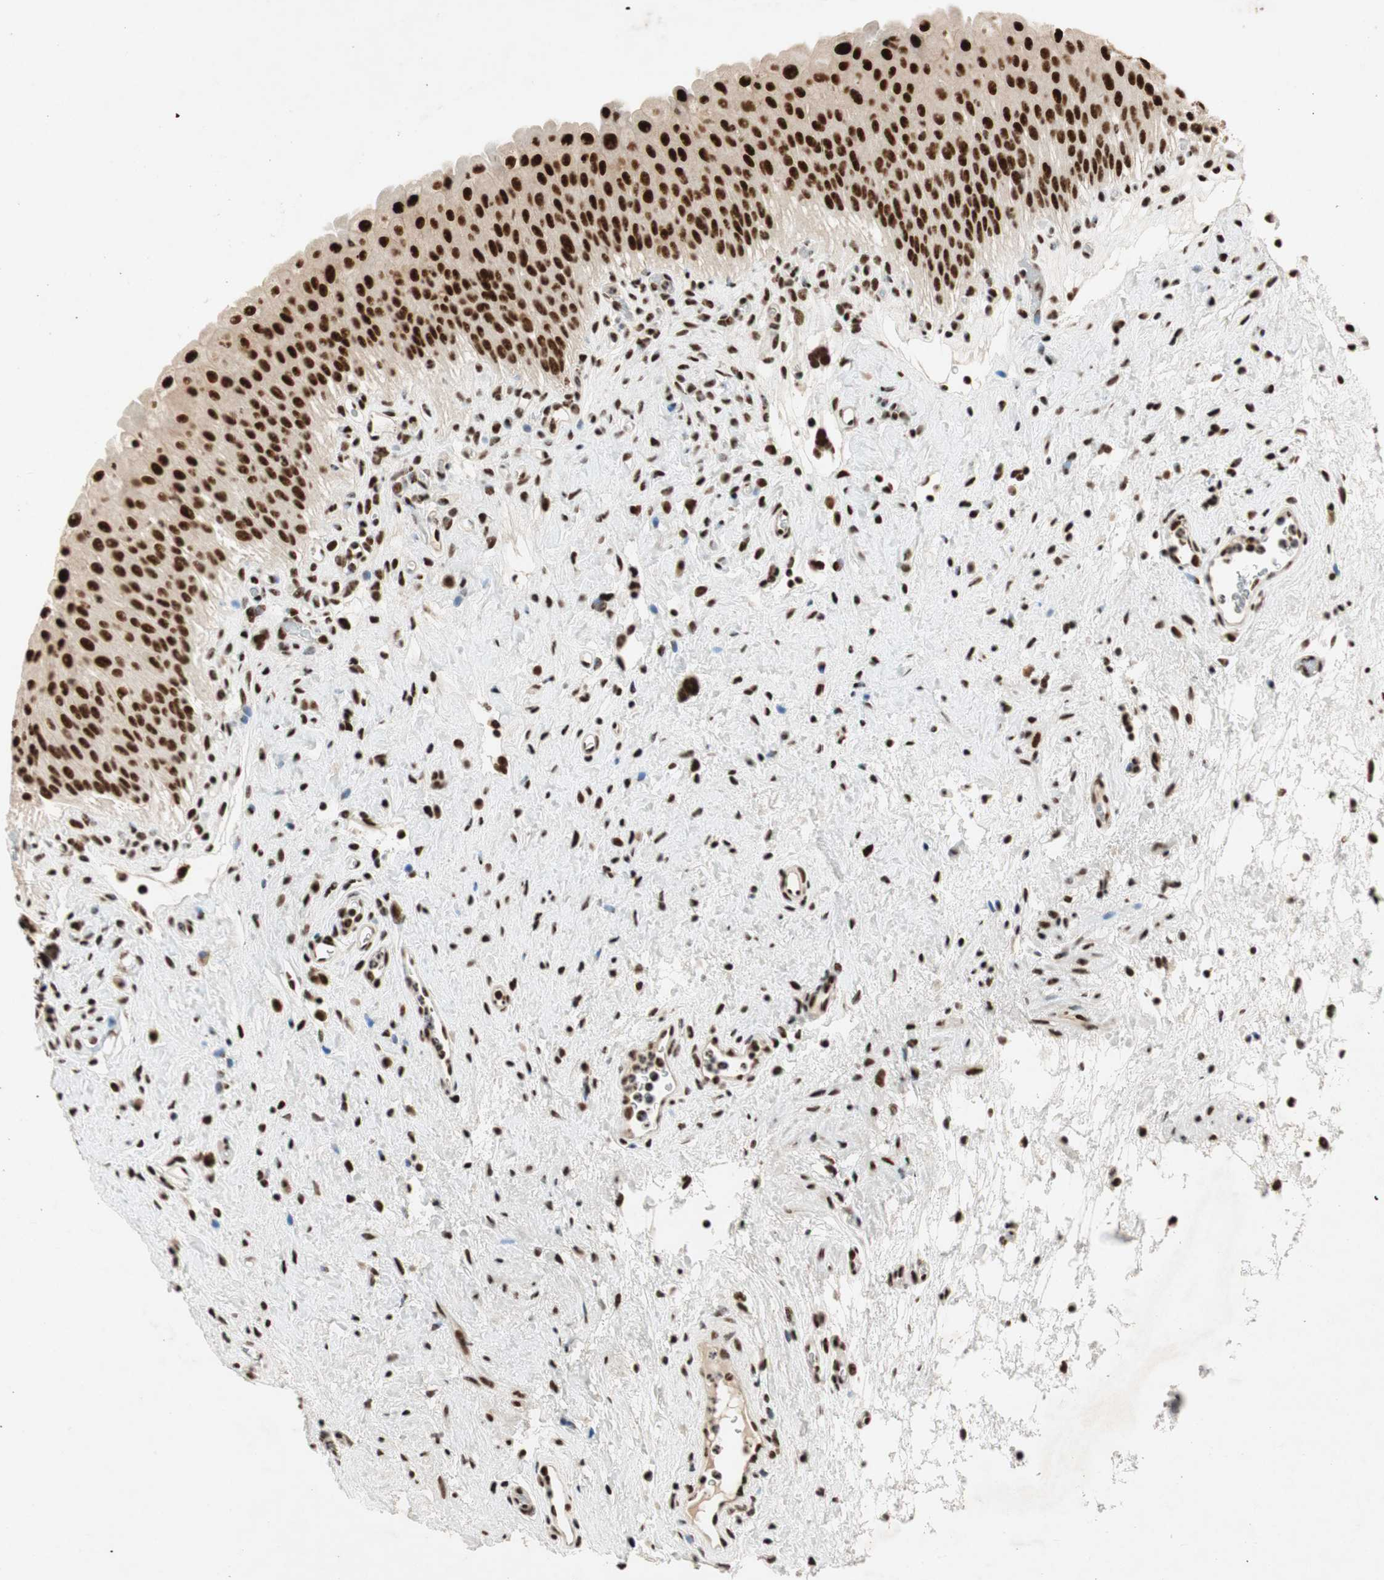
{"staining": {"intensity": "strong", "quantity": ">75%", "location": "nuclear"}, "tissue": "urinary bladder", "cell_type": "Urothelial cells", "image_type": "normal", "snomed": [{"axis": "morphology", "description": "Normal tissue, NOS"}, {"axis": "morphology", "description": "Urothelial carcinoma, High grade"}, {"axis": "topography", "description": "Urinary bladder"}], "caption": "A brown stain highlights strong nuclear staining of a protein in urothelial cells of benign human urinary bladder.", "gene": "NCBP3", "patient": {"sex": "male", "age": 46}}